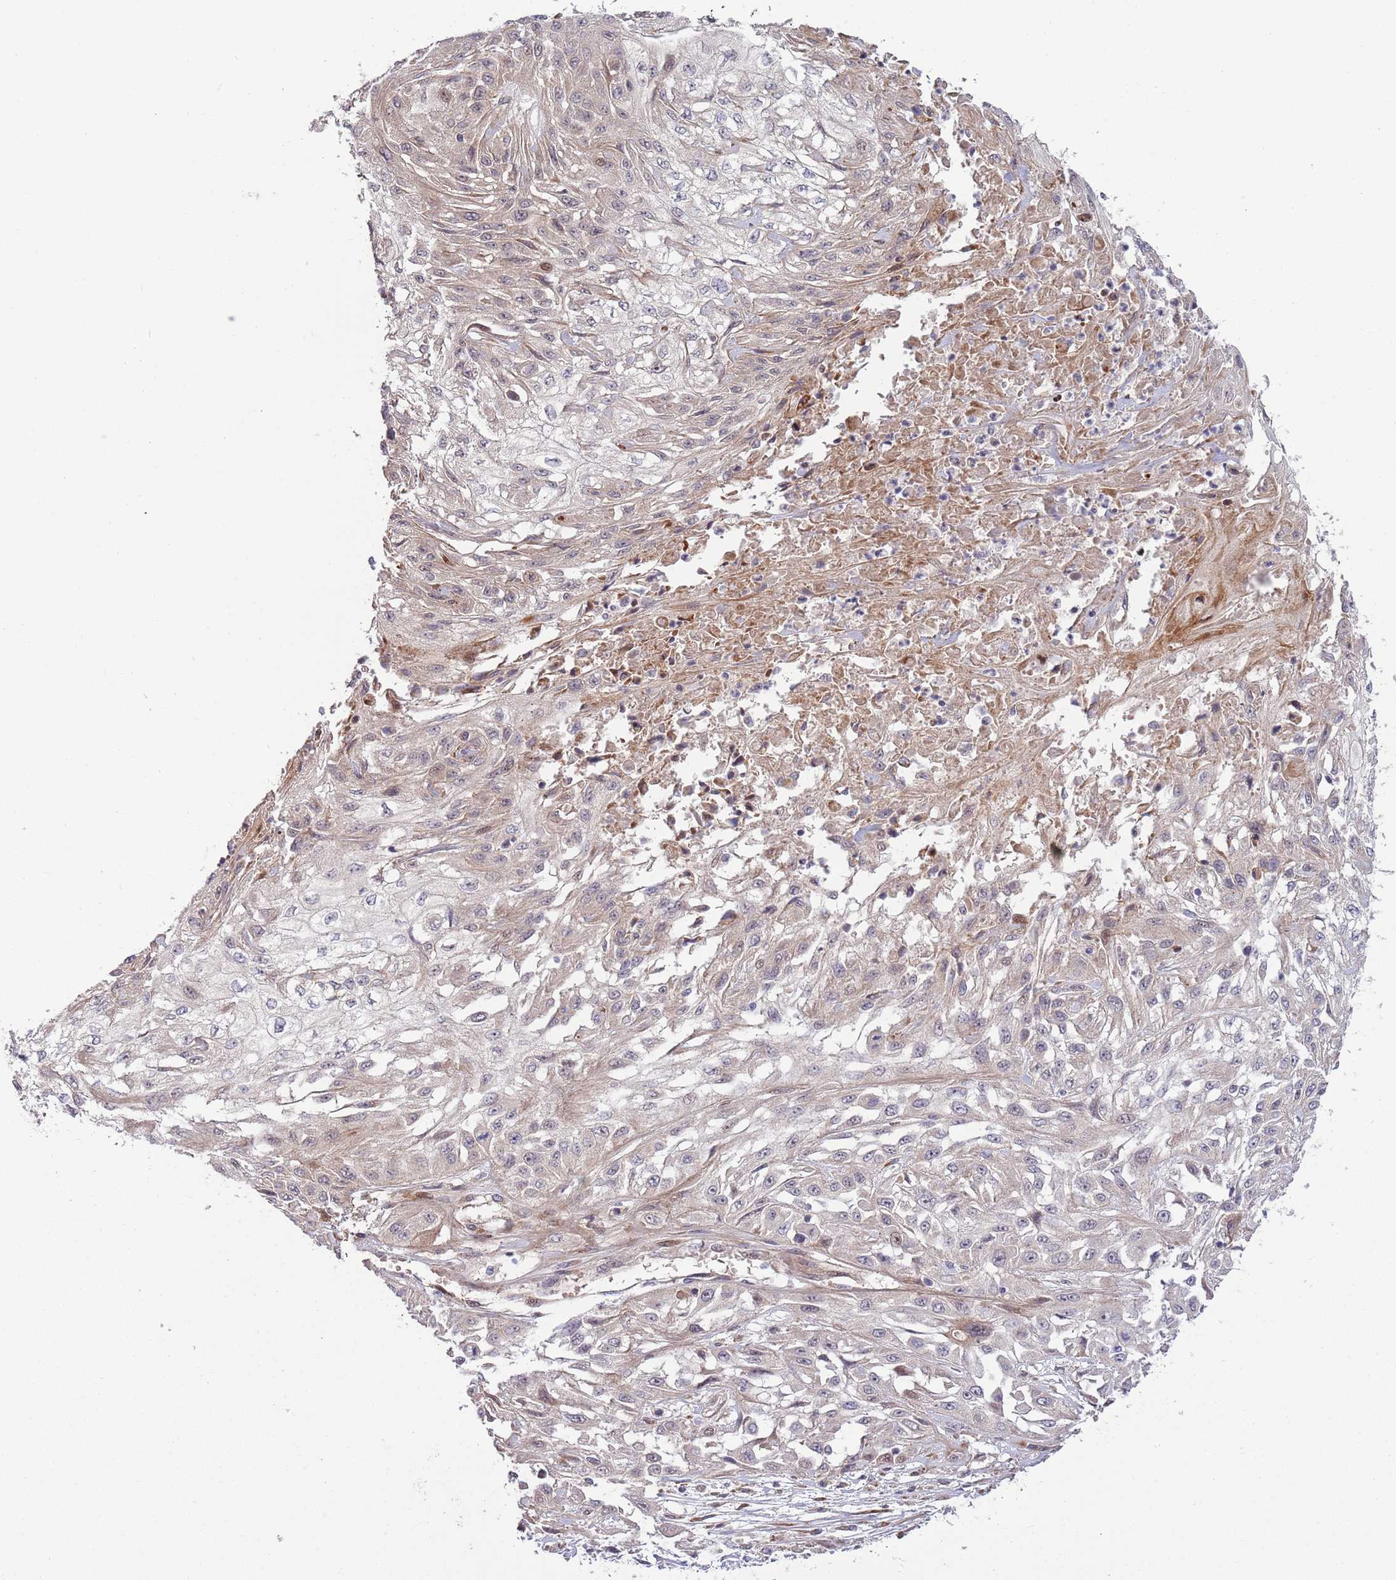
{"staining": {"intensity": "moderate", "quantity": "<25%", "location": "nuclear"}, "tissue": "skin cancer", "cell_type": "Tumor cells", "image_type": "cancer", "snomed": [{"axis": "morphology", "description": "Squamous cell carcinoma, NOS"}, {"axis": "morphology", "description": "Squamous cell carcinoma, metastatic, NOS"}, {"axis": "topography", "description": "Skin"}, {"axis": "topography", "description": "Lymph node"}], "caption": "Brown immunohistochemical staining in human skin cancer shows moderate nuclear expression in approximately <25% of tumor cells.", "gene": "NT5DC4", "patient": {"sex": "male", "age": 75}}